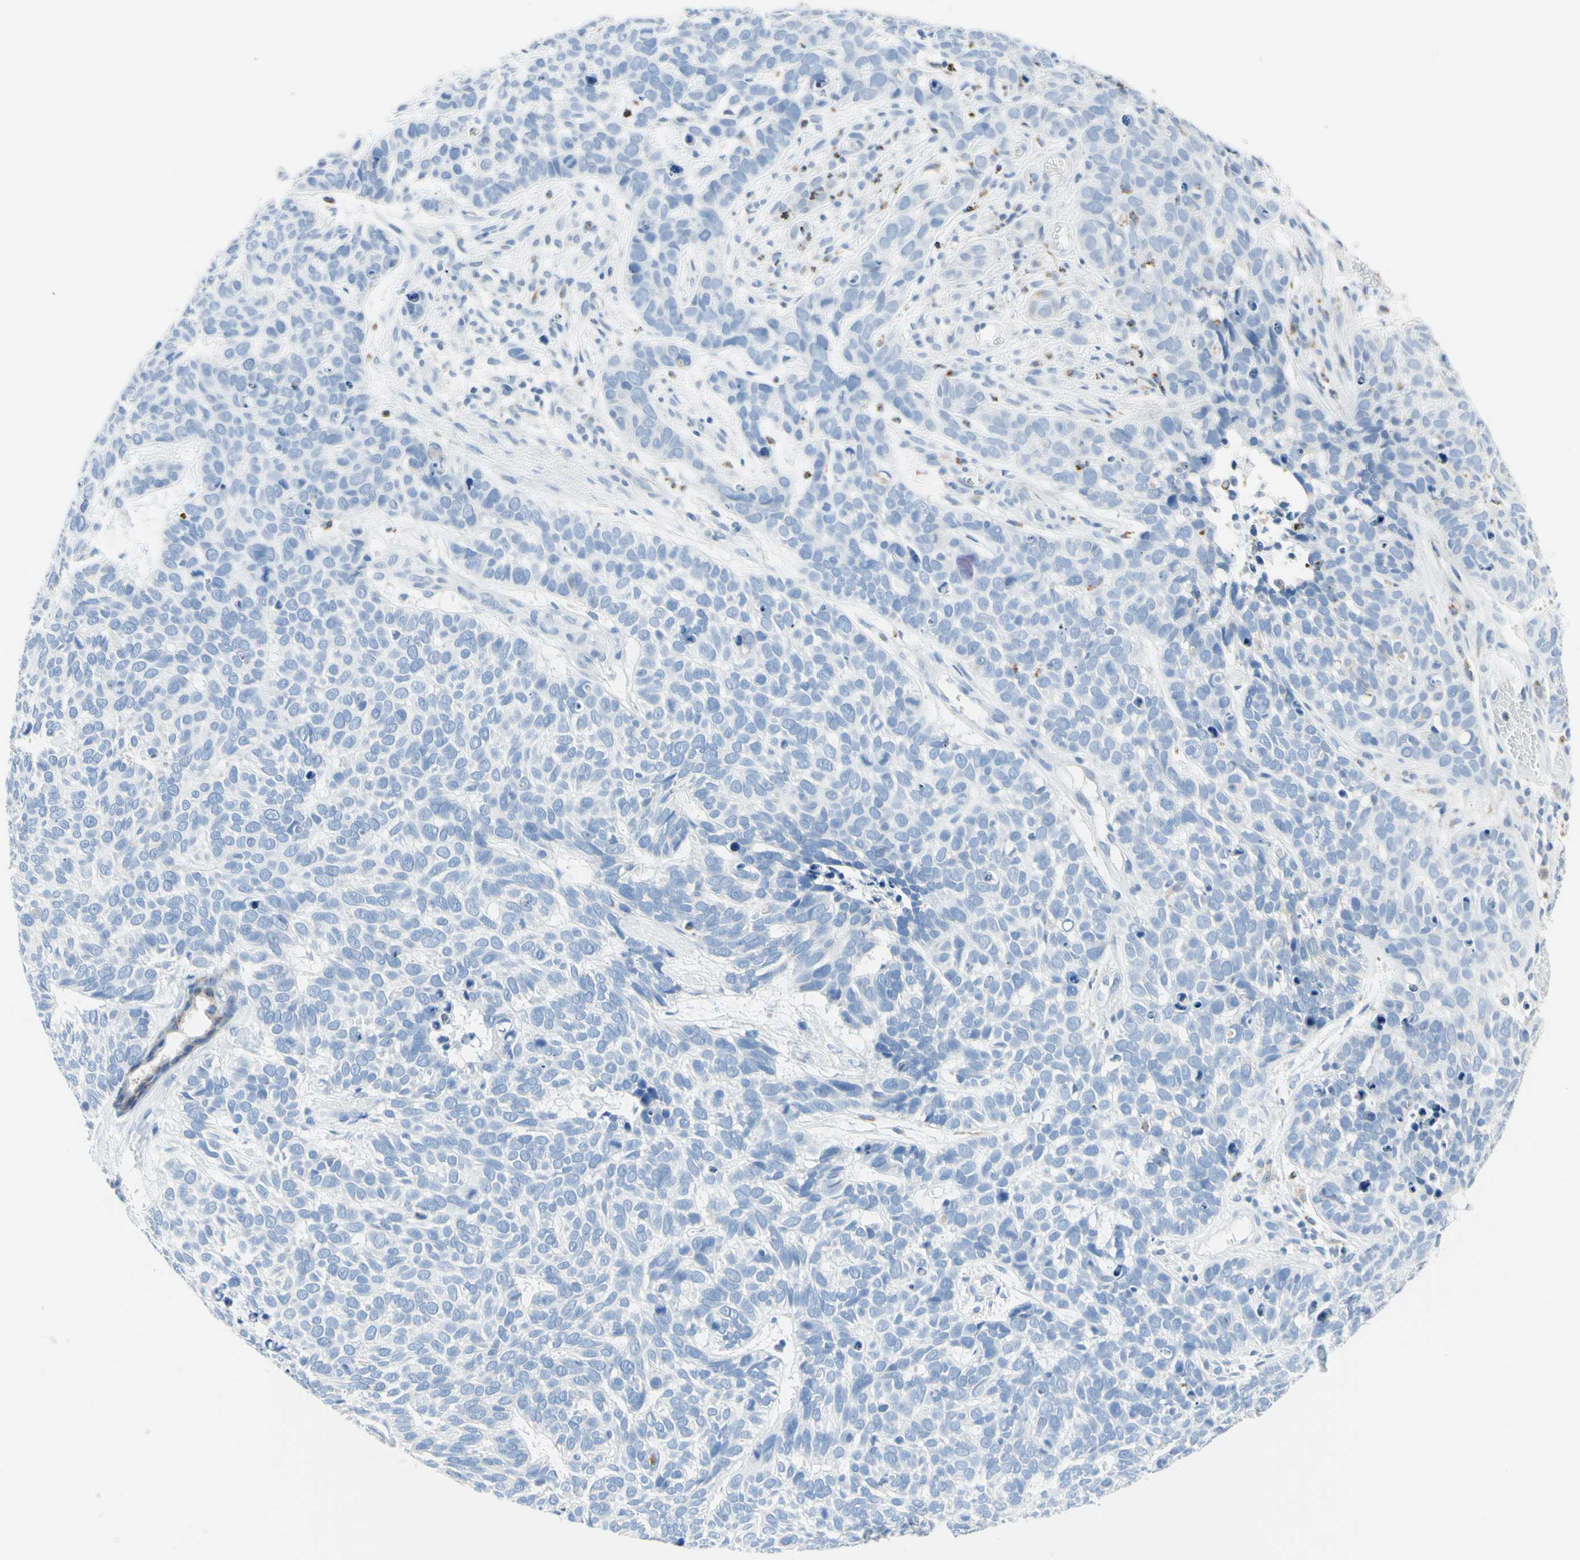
{"staining": {"intensity": "negative", "quantity": "none", "location": "none"}, "tissue": "skin cancer", "cell_type": "Tumor cells", "image_type": "cancer", "snomed": [{"axis": "morphology", "description": "Basal cell carcinoma"}, {"axis": "topography", "description": "Skin"}], "caption": "Micrograph shows no protein expression in tumor cells of basal cell carcinoma (skin) tissue.", "gene": "CYSLTR1", "patient": {"sex": "male", "age": 87}}